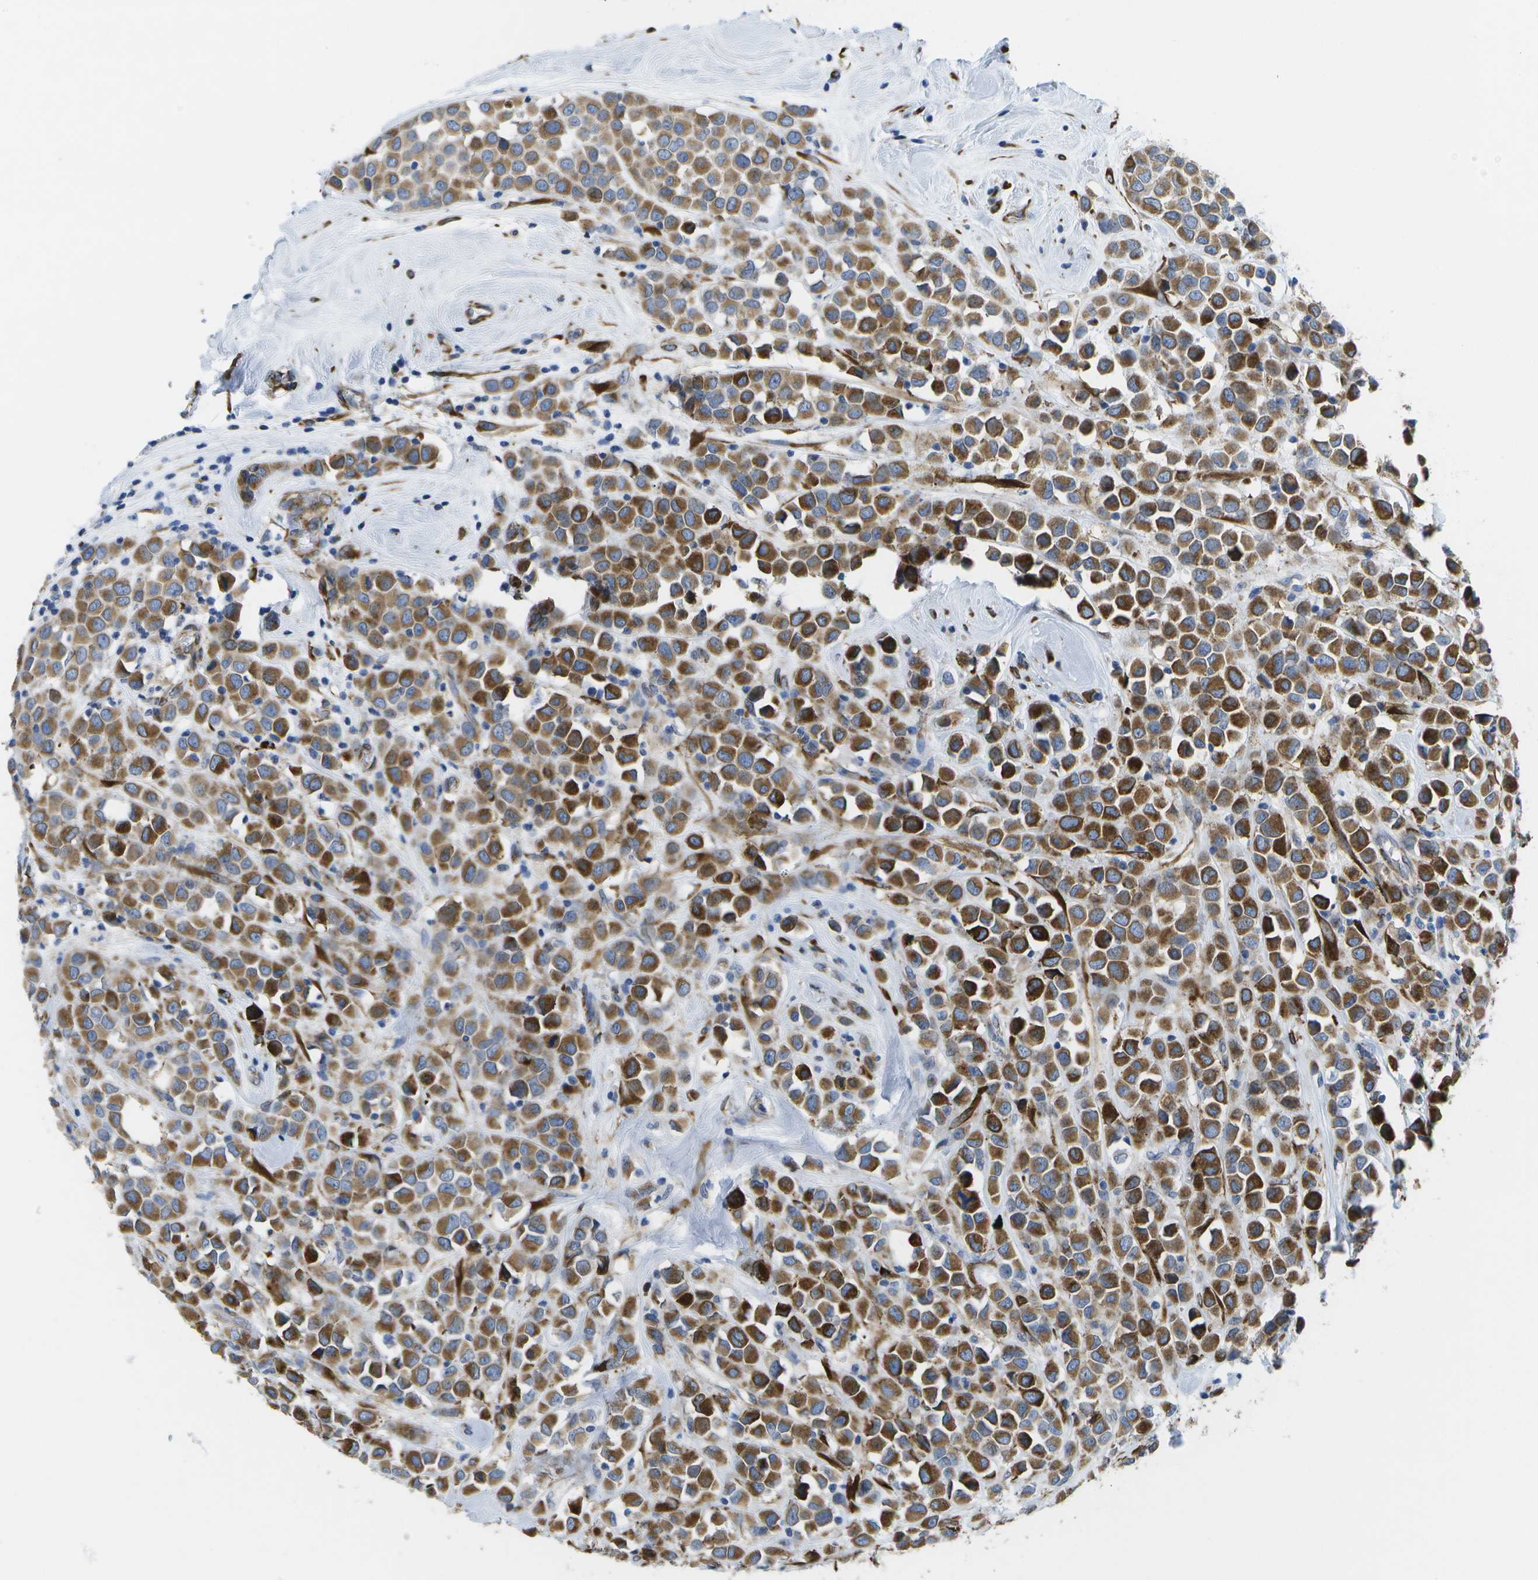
{"staining": {"intensity": "strong", "quantity": ">75%", "location": "cytoplasmic/membranous"}, "tissue": "breast cancer", "cell_type": "Tumor cells", "image_type": "cancer", "snomed": [{"axis": "morphology", "description": "Duct carcinoma"}, {"axis": "topography", "description": "Breast"}], "caption": "Breast invasive ductal carcinoma stained for a protein (brown) reveals strong cytoplasmic/membranous positive positivity in about >75% of tumor cells.", "gene": "ZDHHC17", "patient": {"sex": "female", "age": 61}}